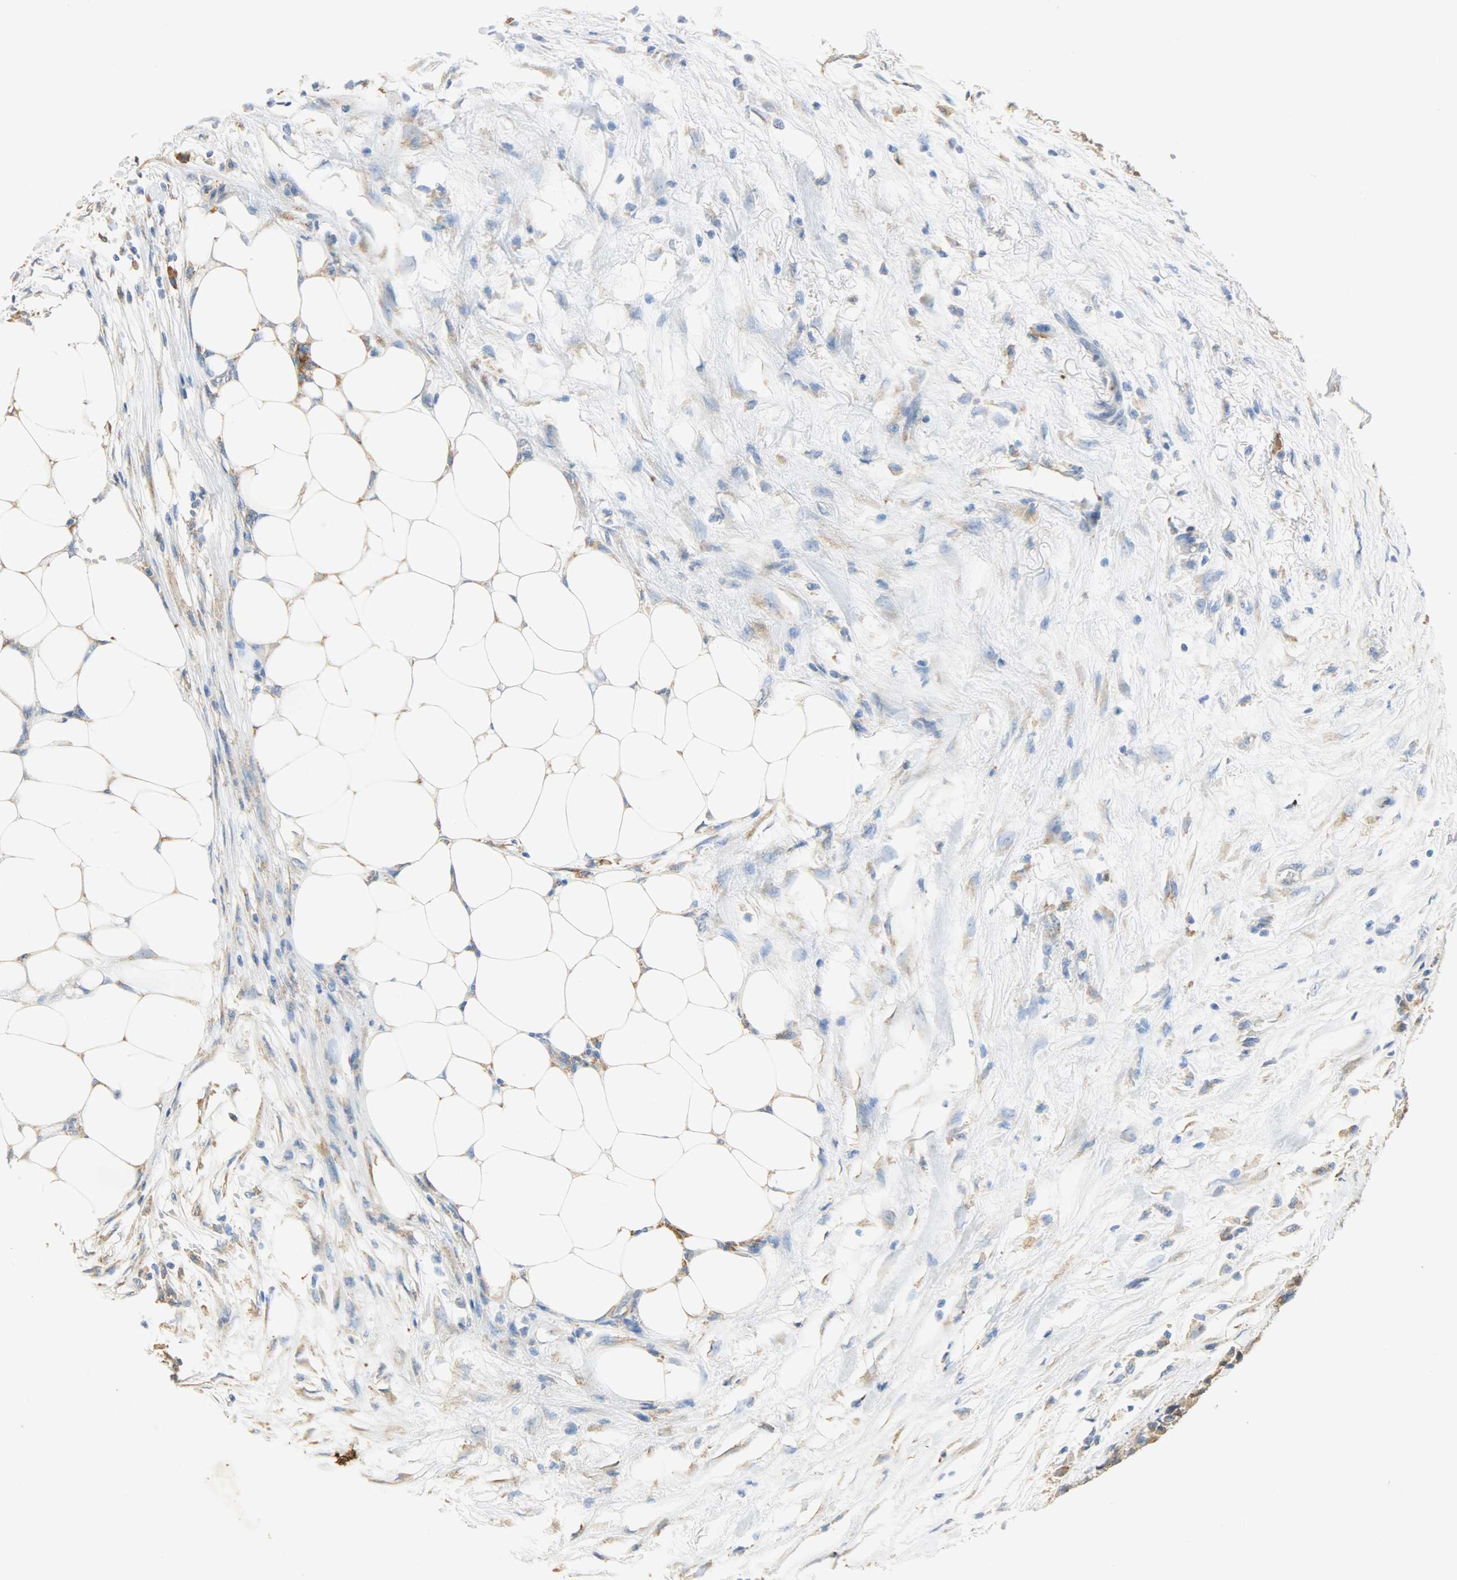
{"staining": {"intensity": "weak", "quantity": ">75%", "location": "cytoplasmic/membranous"}, "tissue": "colorectal cancer", "cell_type": "Tumor cells", "image_type": "cancer", "snomed": [{"axis": "morphology", "description": "Adenocarcinoma, NOS"}, {"axis": "topography", "description": "Colon"}], "caption": "Colorectal cancer (adenocarcinoma) stained for a protein shows weak cytoplasmic/membranous positivity in tumor cells.", "gene": "HSPA5", "patient": {"sex": "female", "age": 86}}